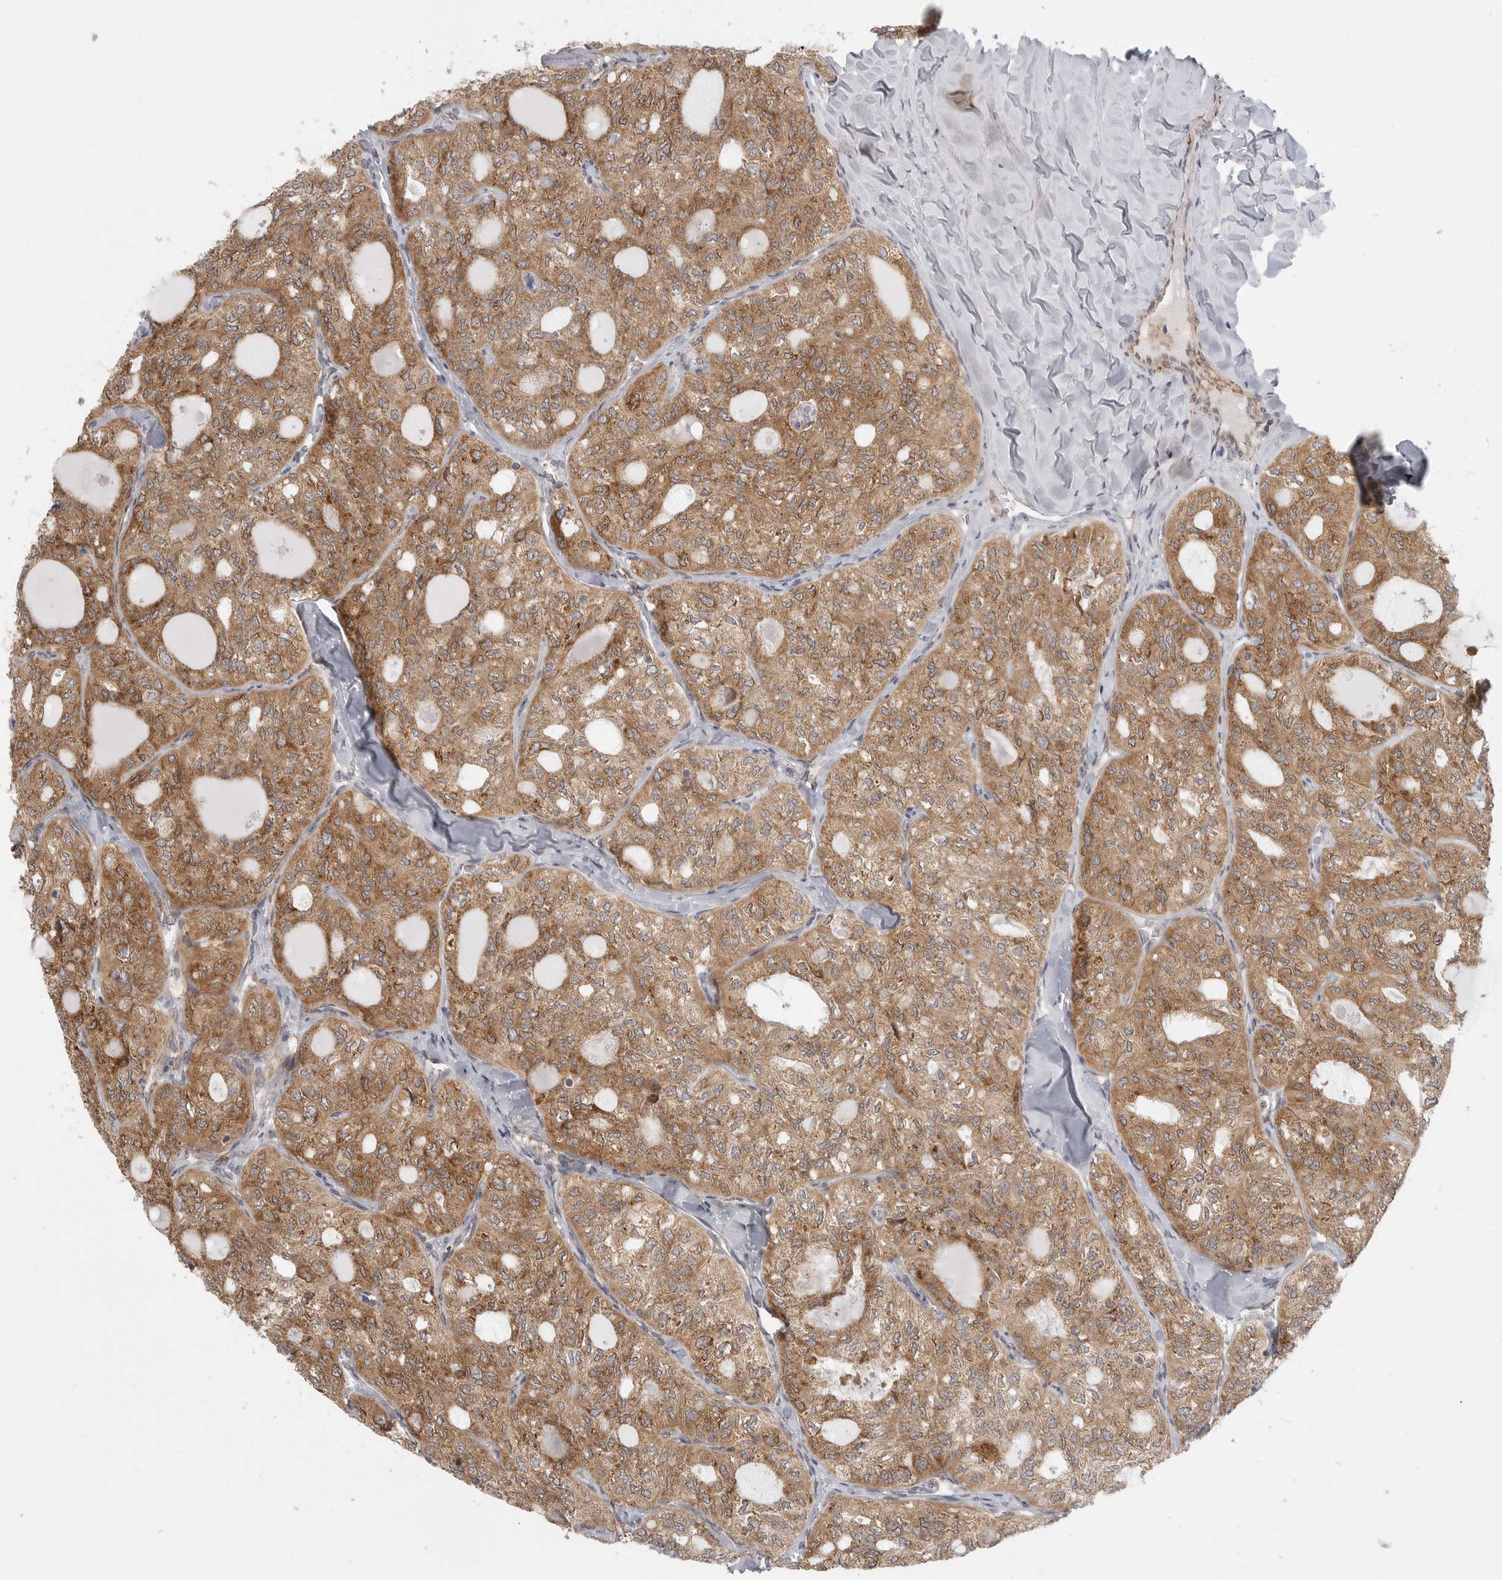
{"staining": {"intensity": "moderate", "quantity": ">75%", "location": "cytoplasmic/membranous"}, "tissue": "thyroid cancer", "cell_type": "Tumor cells", "image_type": "cancer", "snomed": [{"axis": "morphology", "description": "Follicular adenoma carcinoma, NOS"}, {"axis": "topography", "description": "Thyroid gland"}], "caption": "Thyroid cancer stained with a brown dye demonstrates moderate cytoplasmic/membranous positive staining in about >75% of tumor cells.", "gene": "CERS2", "patient": {"sex": "male", "age": 75}}